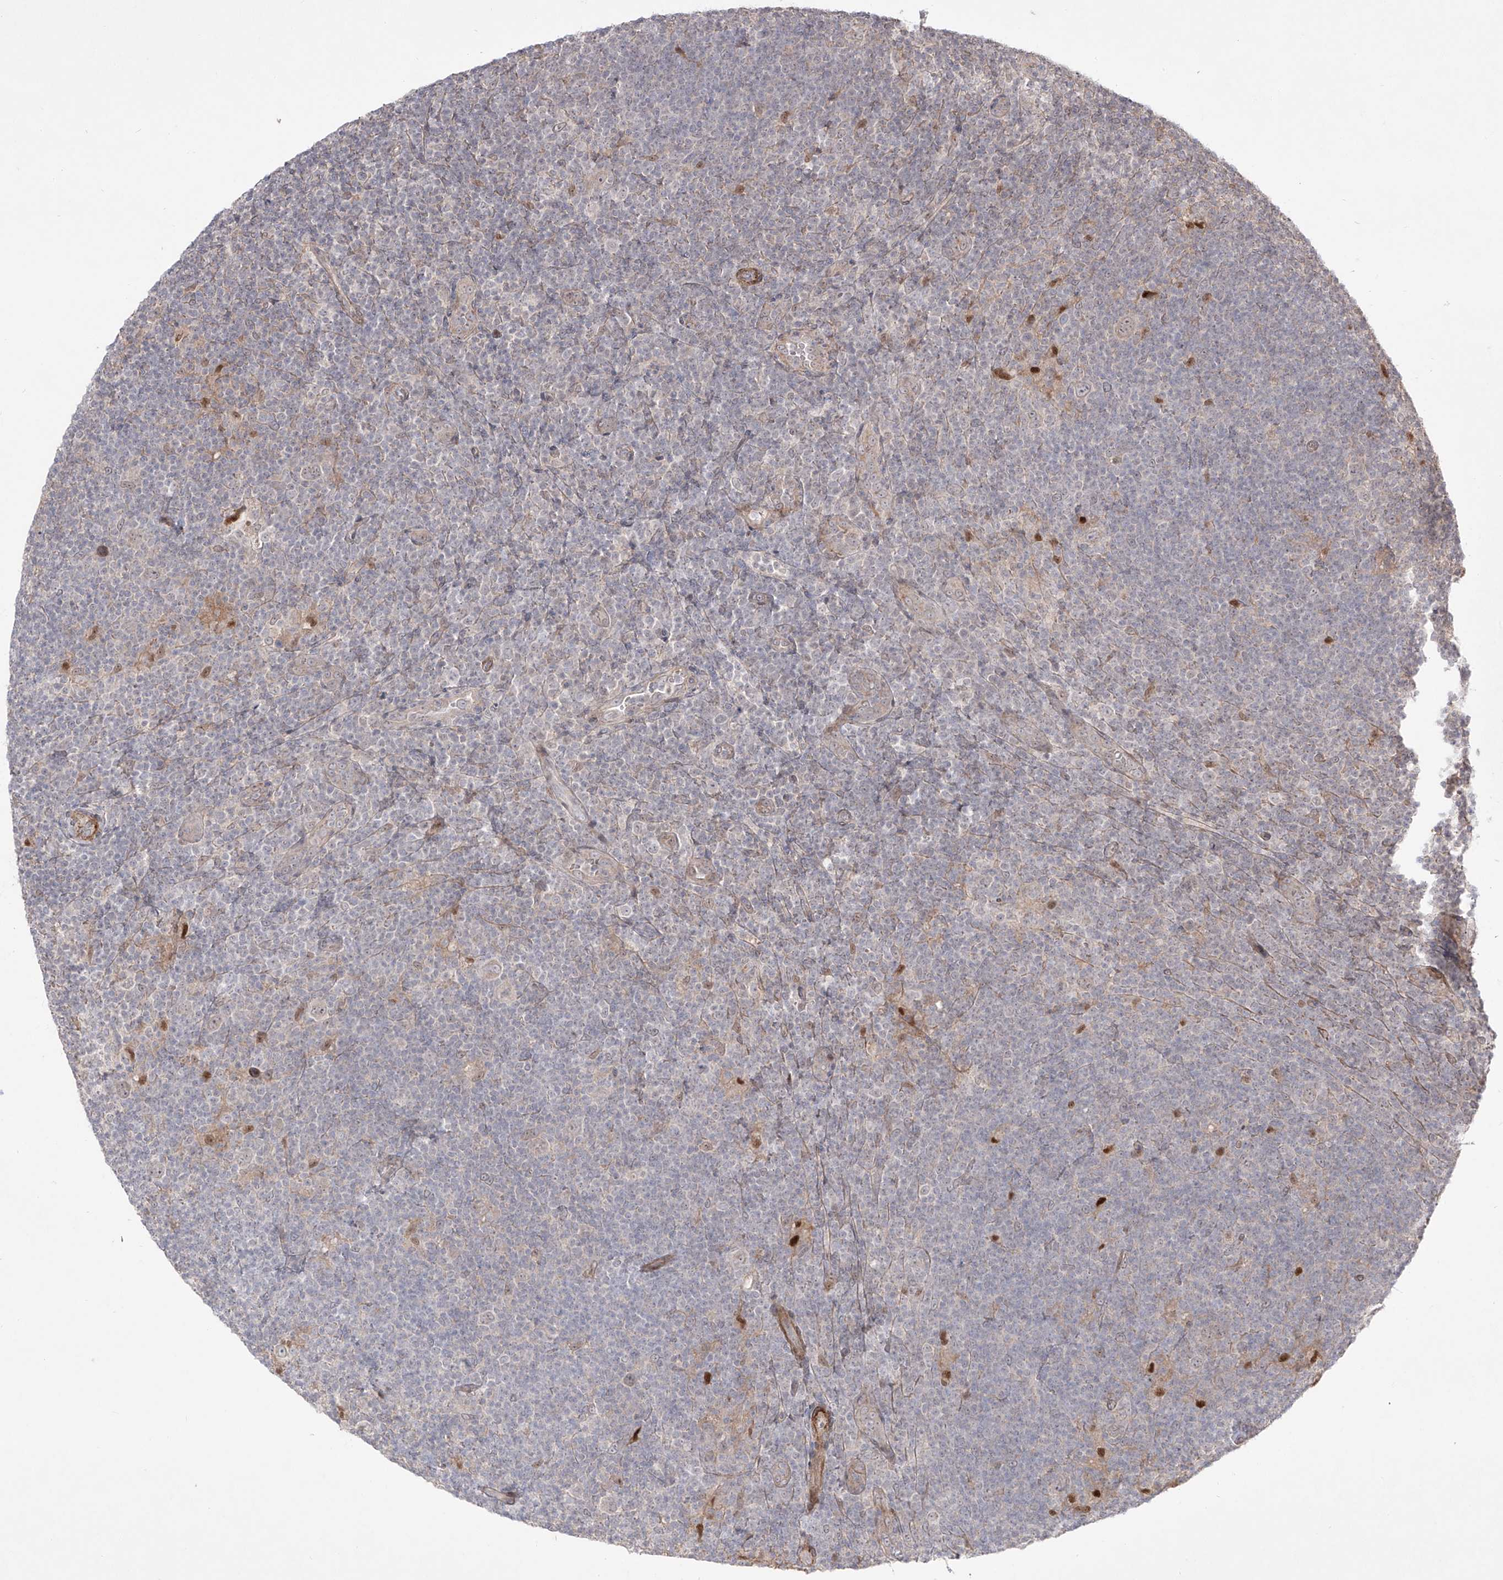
{"staining": {"intensity": "weak", "quantity": "<25%", "location": "nuclear"}, "tissue": "lymphoma", "cell_type": "Tumor cells", "image_type": "cancer", "snomed": [{"axis": "morphology", "description": "Hodgkin's disease, NOS"}, {"axis": "topography", "description": "Lymph node"}], "caption": "The photomicrograph displays no staining of tumor cells in Hodgkin's disease.", "gene": "KDM1B", "patient": {"sex": "female", "age": 57}}